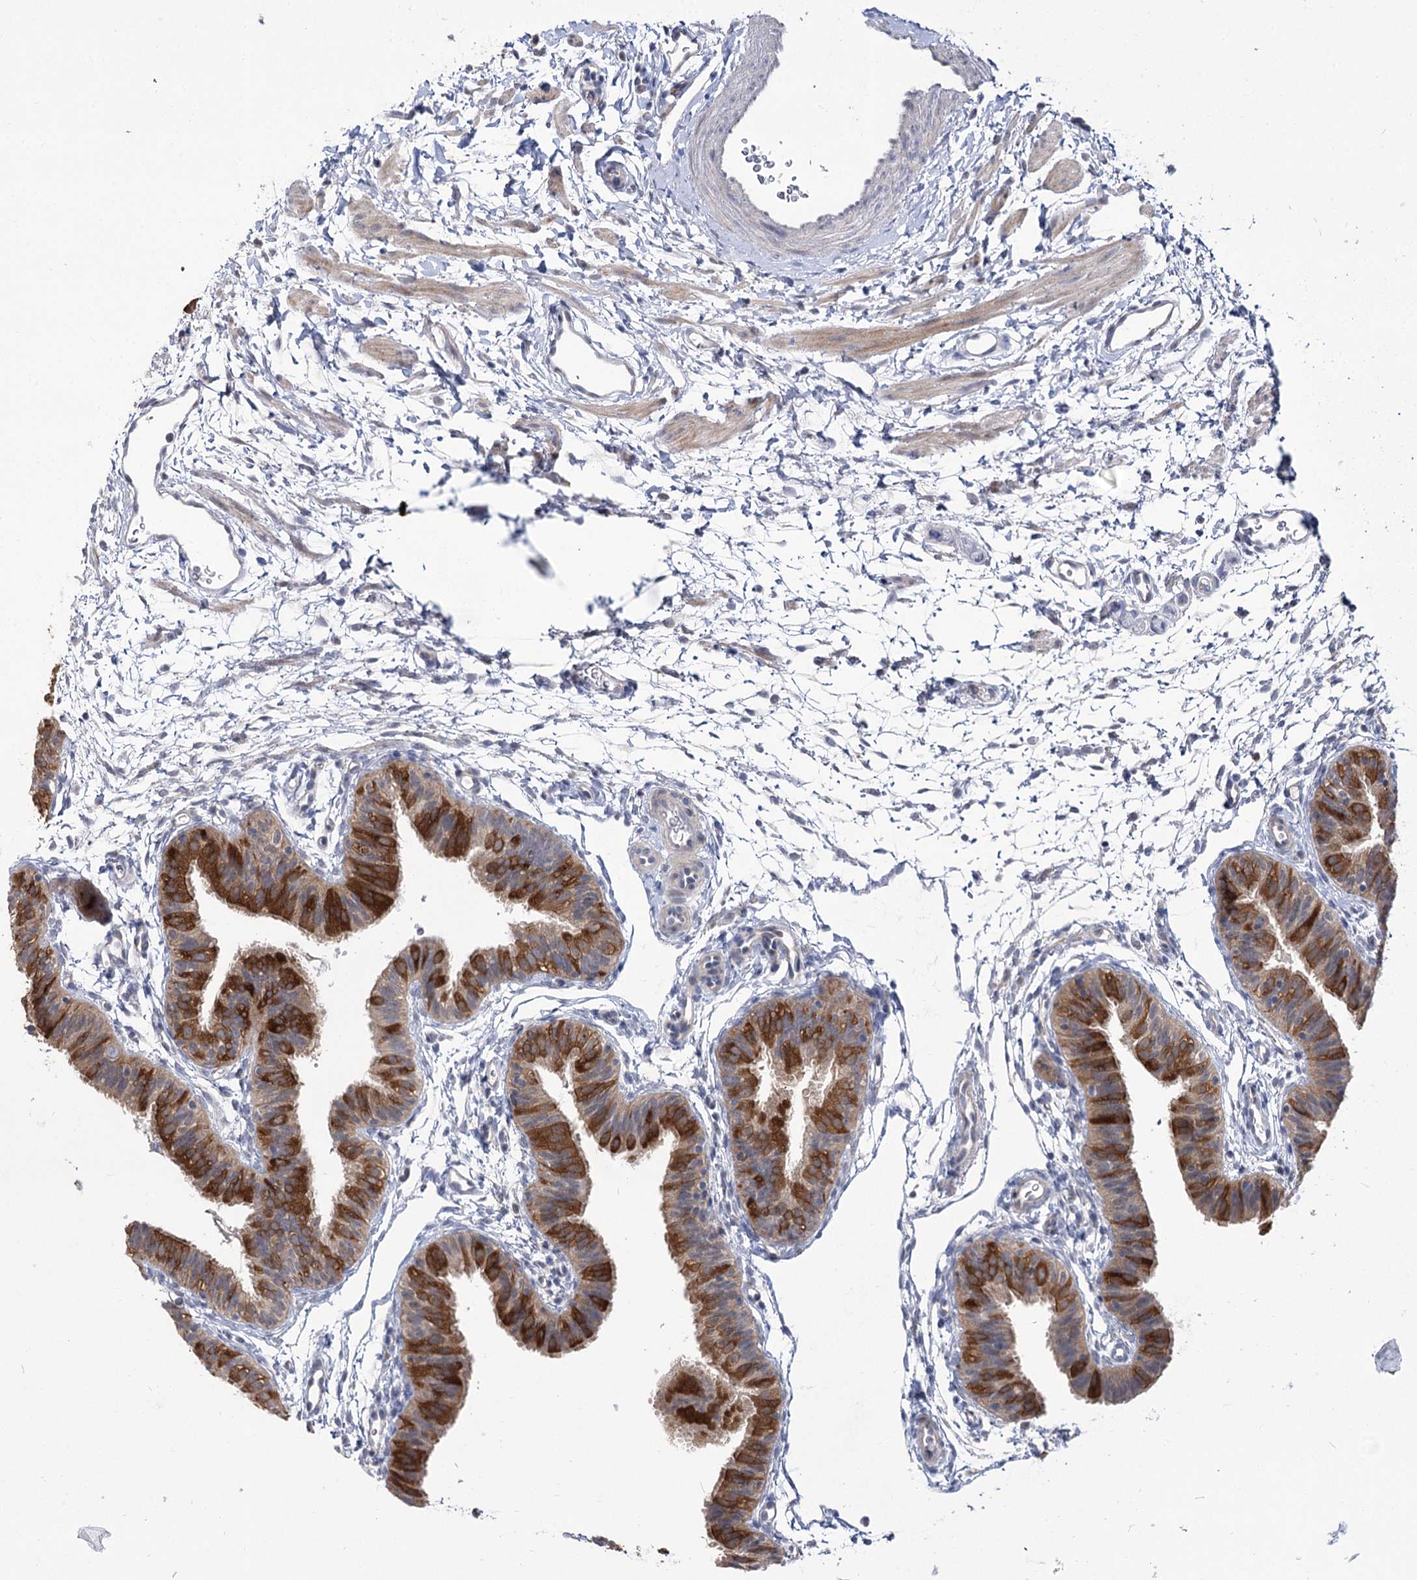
{"staining": {"intensity": "strong", "quantity": "25%-75%", "location": "cytoplasmic/membranous"}, "tissue": "fallopian tube", "cell_type": "Glandular cells", "image_type": "normal", "snomed": [{"axis": "morphology", "description": "Normal tissue, NOS"}, {"axis": "topography", "description": "Fallopian tube"}], "caption": "This is a histology image of IHC staining of unremarkable fallopian tube, which shows strong positivity in the cytoplasmic/membranous of glandular cells.", "gene": "PHYHIPL", "patient": {"sex": "female", "age": 35}}